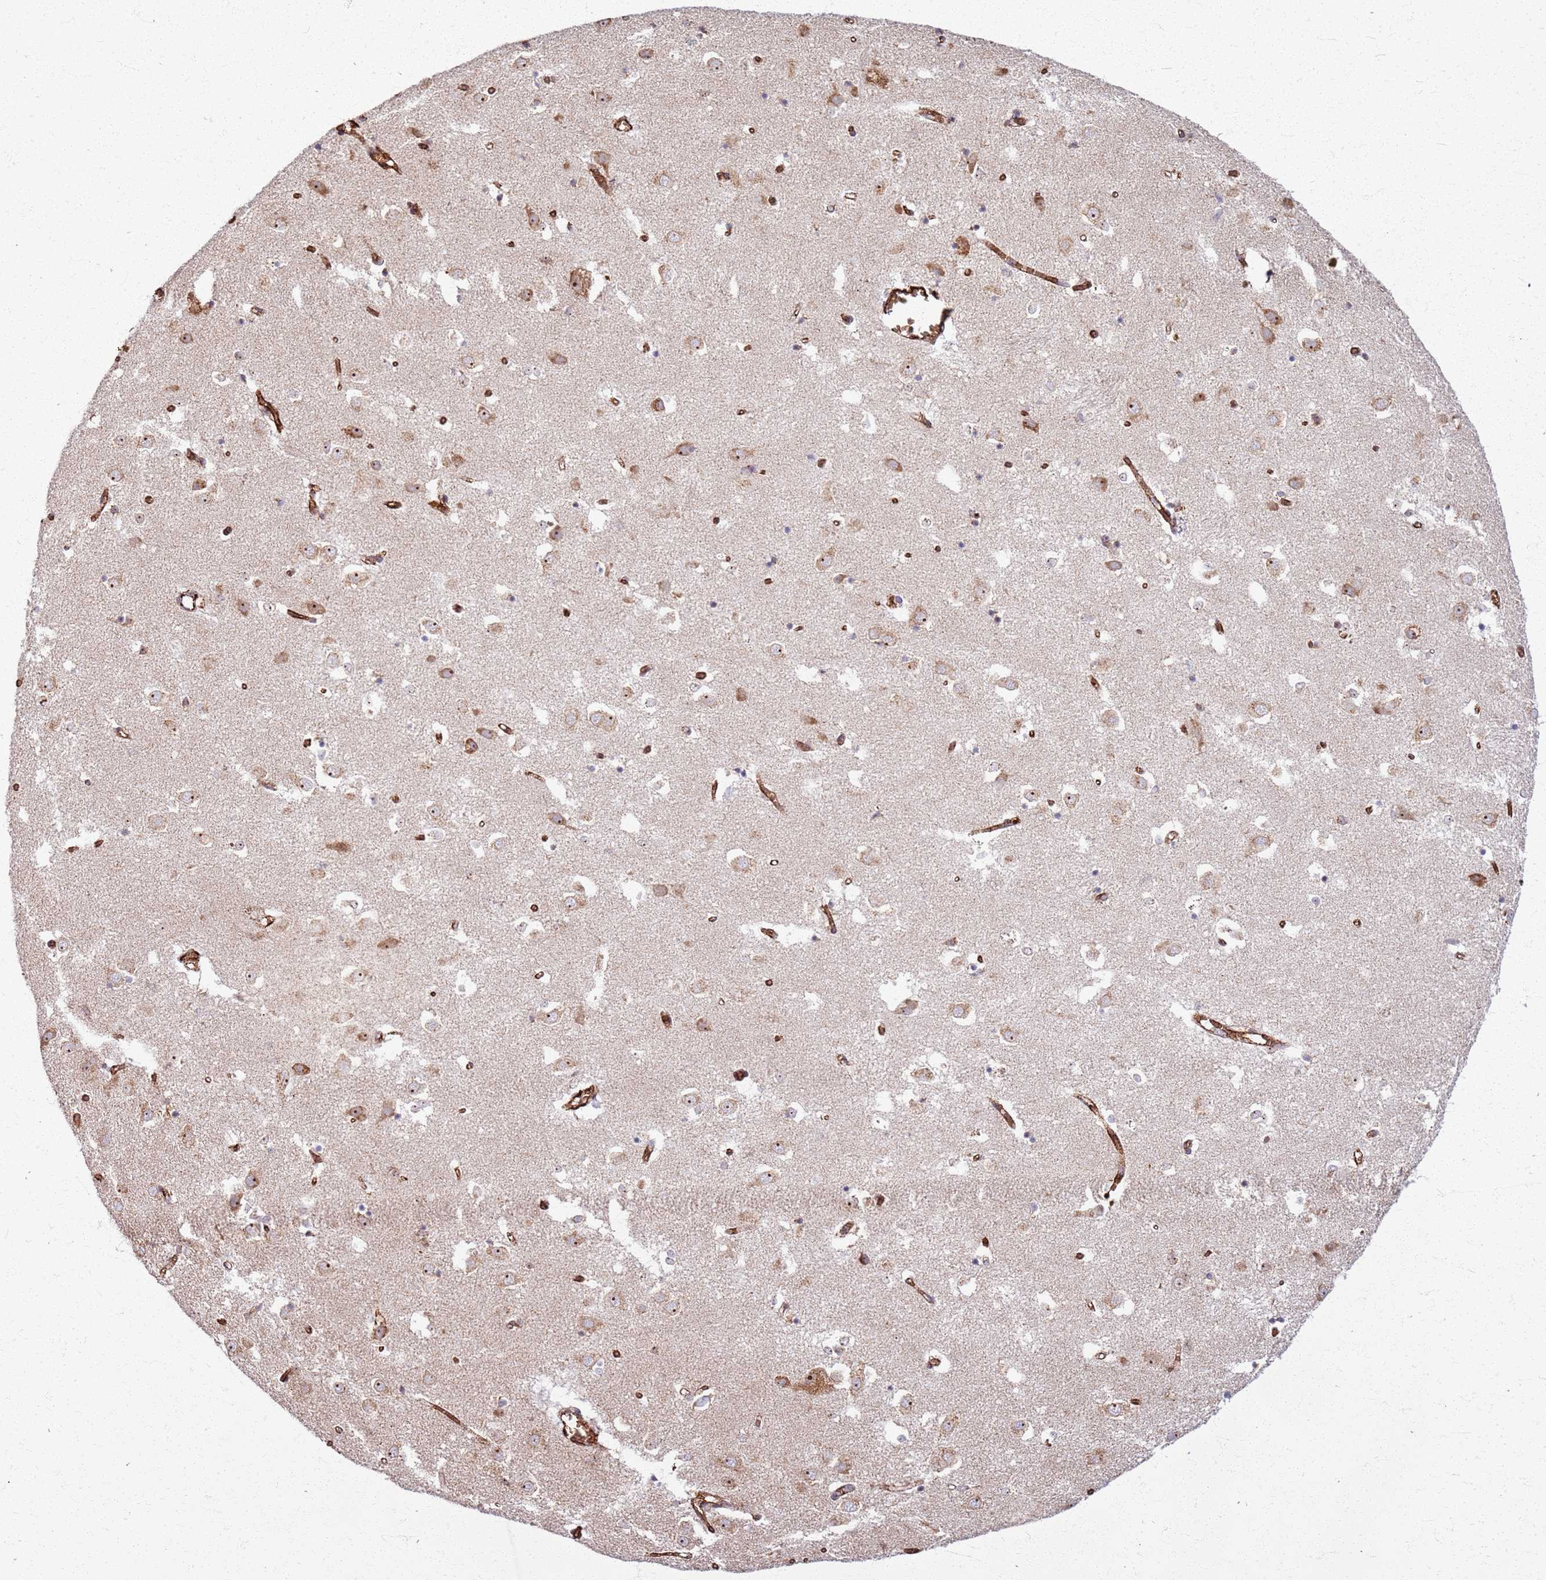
{"staining": {"intensity": "weak", "quantity": "<25%", "location": "cytoplasmic/membranous"}, "tissue": "caudate", "cell_type": "Glial cells", "image_type": "normal", "snomed": [{"axis": "morphology", "description": "Normal tissue, NOS"}, {"axis": "topography", "description": "Lateral ventricle wall"}], "caption": "IHC photomicrograph of normal caudate: human caudate stained with DAB shows no significant protein expression in glial cells. (DAB immunohistochemistry (IHC) with hematoxylin counter stain).", "gene": "KRI1", "patient": {"sex": "male", "age": 70}}